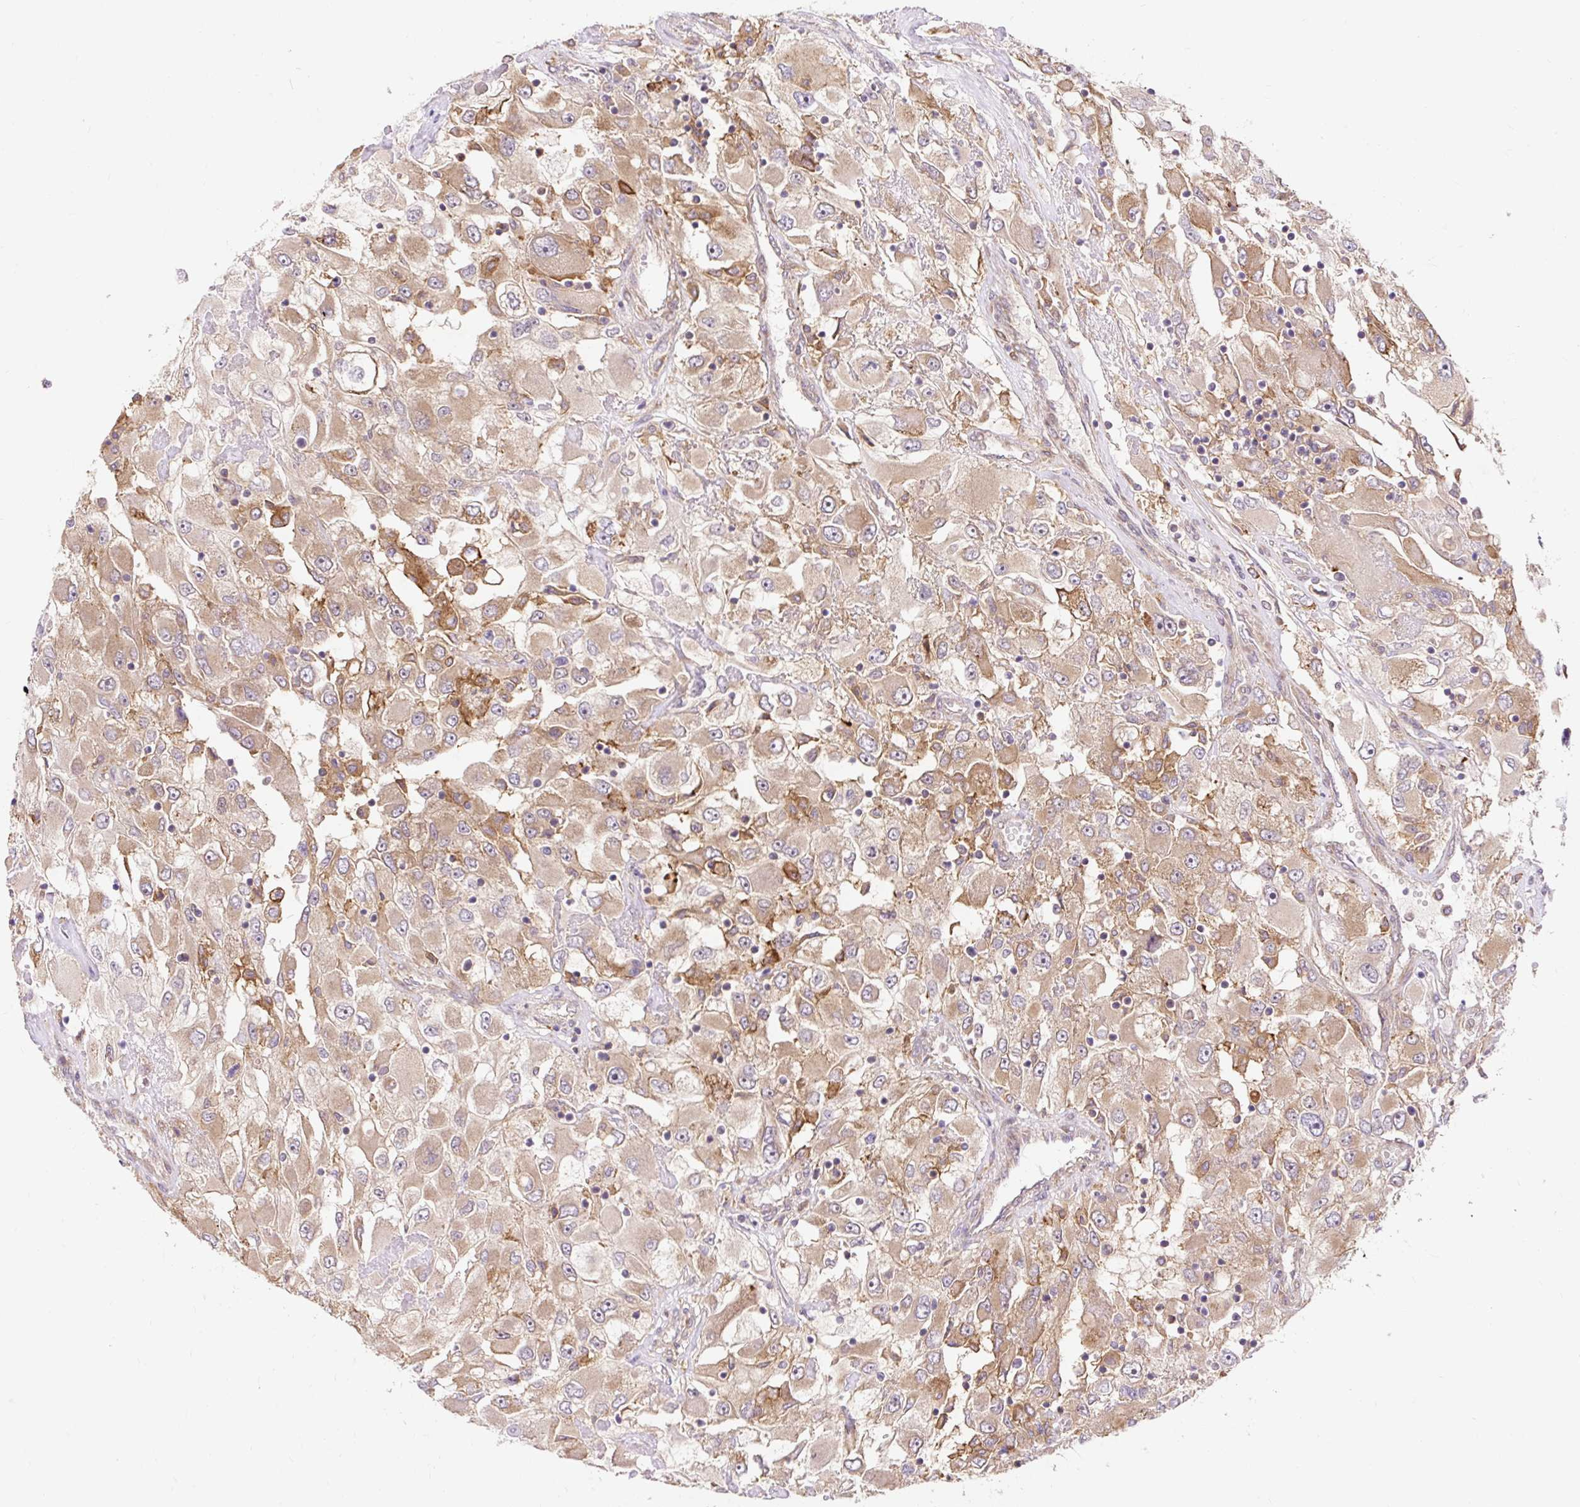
{"staining": {"intensity": "moderate", "quantity": ">75%", "location": "cytoplasmic/membranous"}, "tissue": "renal cancer", "cell_type": "Tumor cells", "image_type": "cancer", "snomed": [{"axis": "morphology", "description": "Adenocarcinoma, NOS"}, {"axis": "topography", "description": "Kidney"}], "caption": "Immunohistochemical staining of adenocarcinoma (renal) displays medium levels of moderate cytoplasmic/membranous protein expression in approximately >75% of tumor cells. The protein of interest is shown in brown color, while the nuclei are stained blue.", "gene": "TRIAP1", "patient": {"sex": "female", "age": 52}}